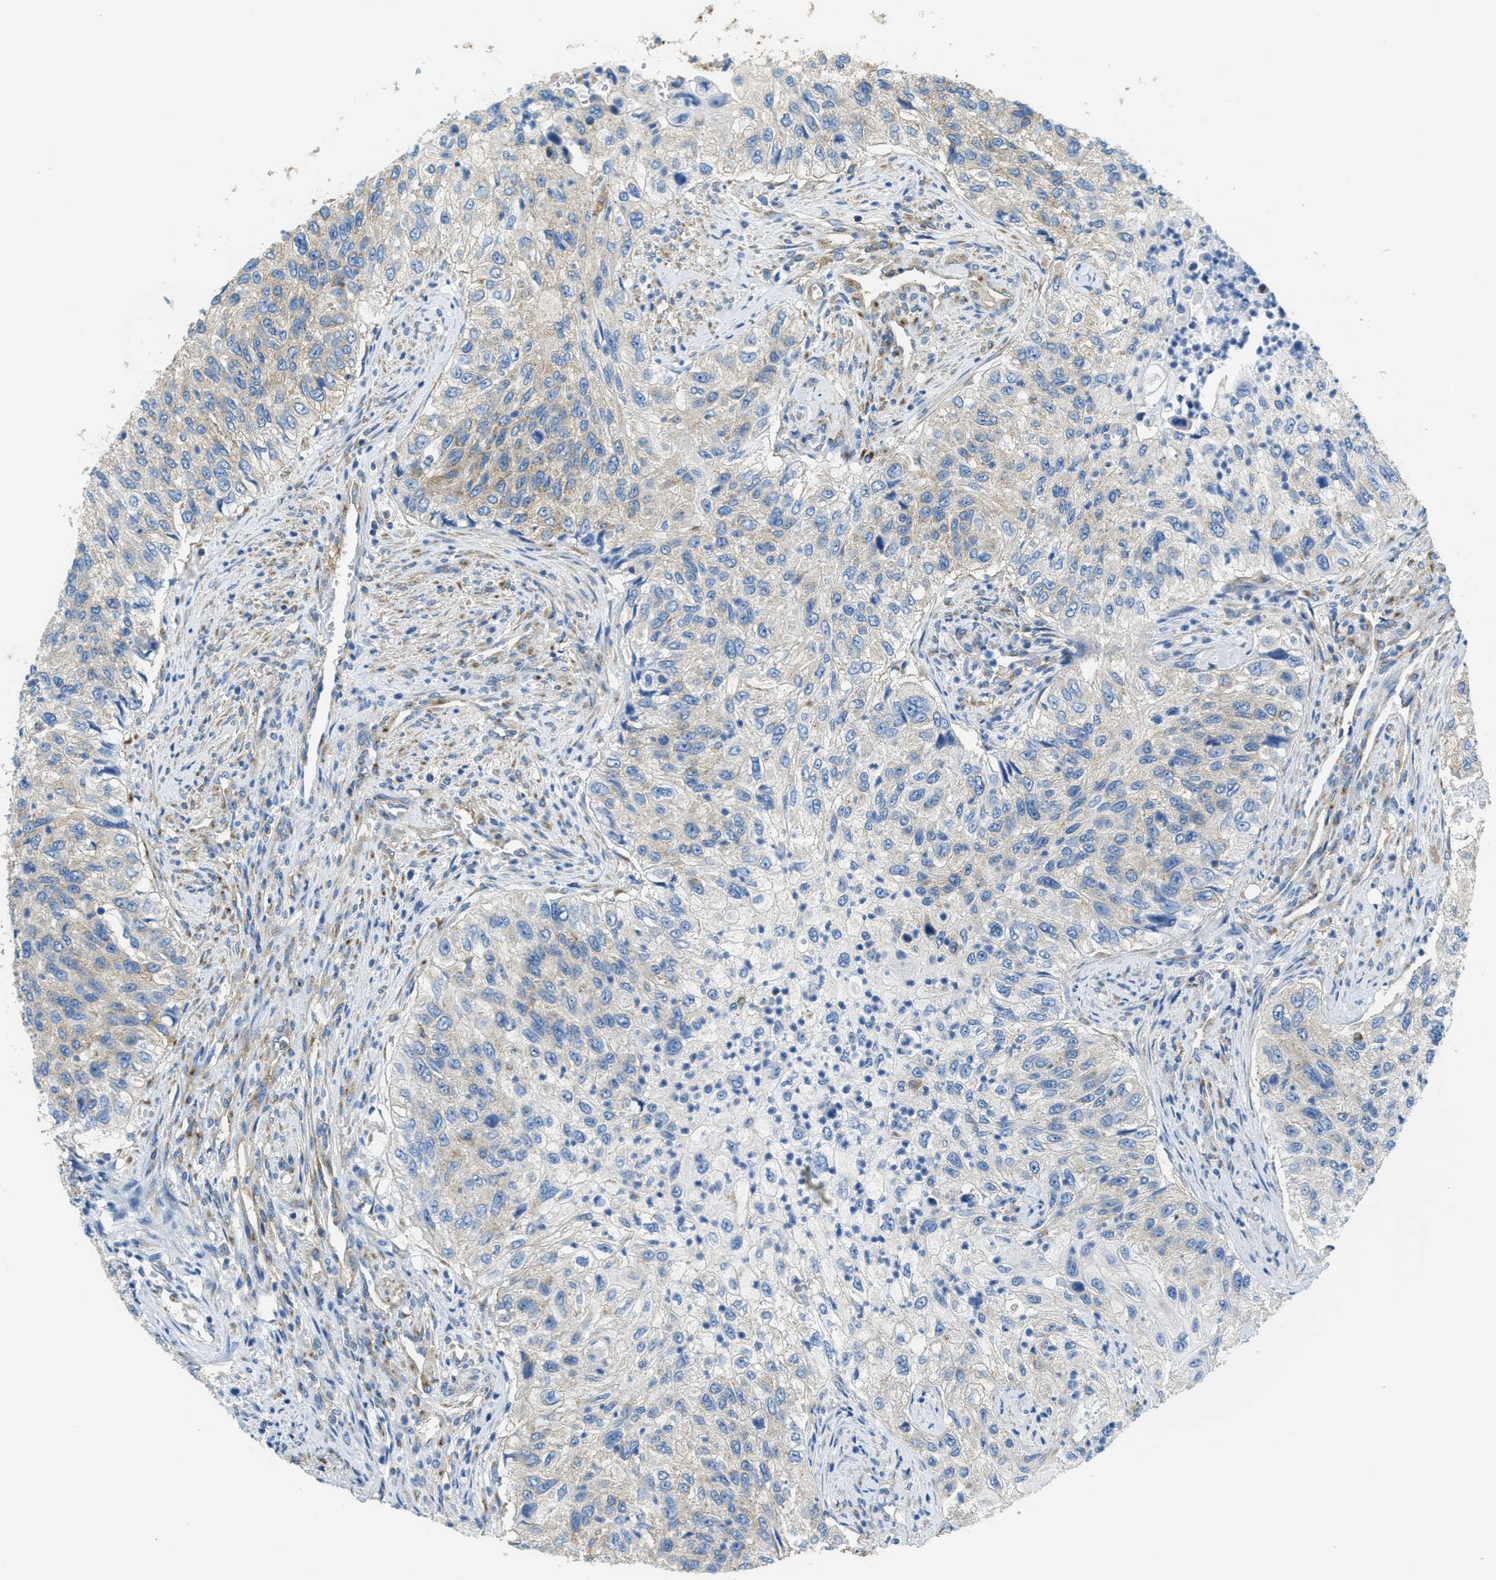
{"staining": {"intensity": "weak", "quantity": "25%-75%", "location": "cytoplasmic/membranous"}, "tissue": "urothelial cancer", "cell_type": "Tumor cells", "image_type": "cancer", "snomed": [{"axis": "morphology", "description": "Urothelial carcinoma, High grade"}, {"axis": "topography", "description": "Urinary bladder"}], "caption": "Brown immunohistochemical staining in urothelial carcinoma (high-grade) displays weak cytoplasmic/membranous positivity in about 25%-75% of tumor cells.", "gene": "AP2B1", "patient": {"sex": "female", "age": 60}}